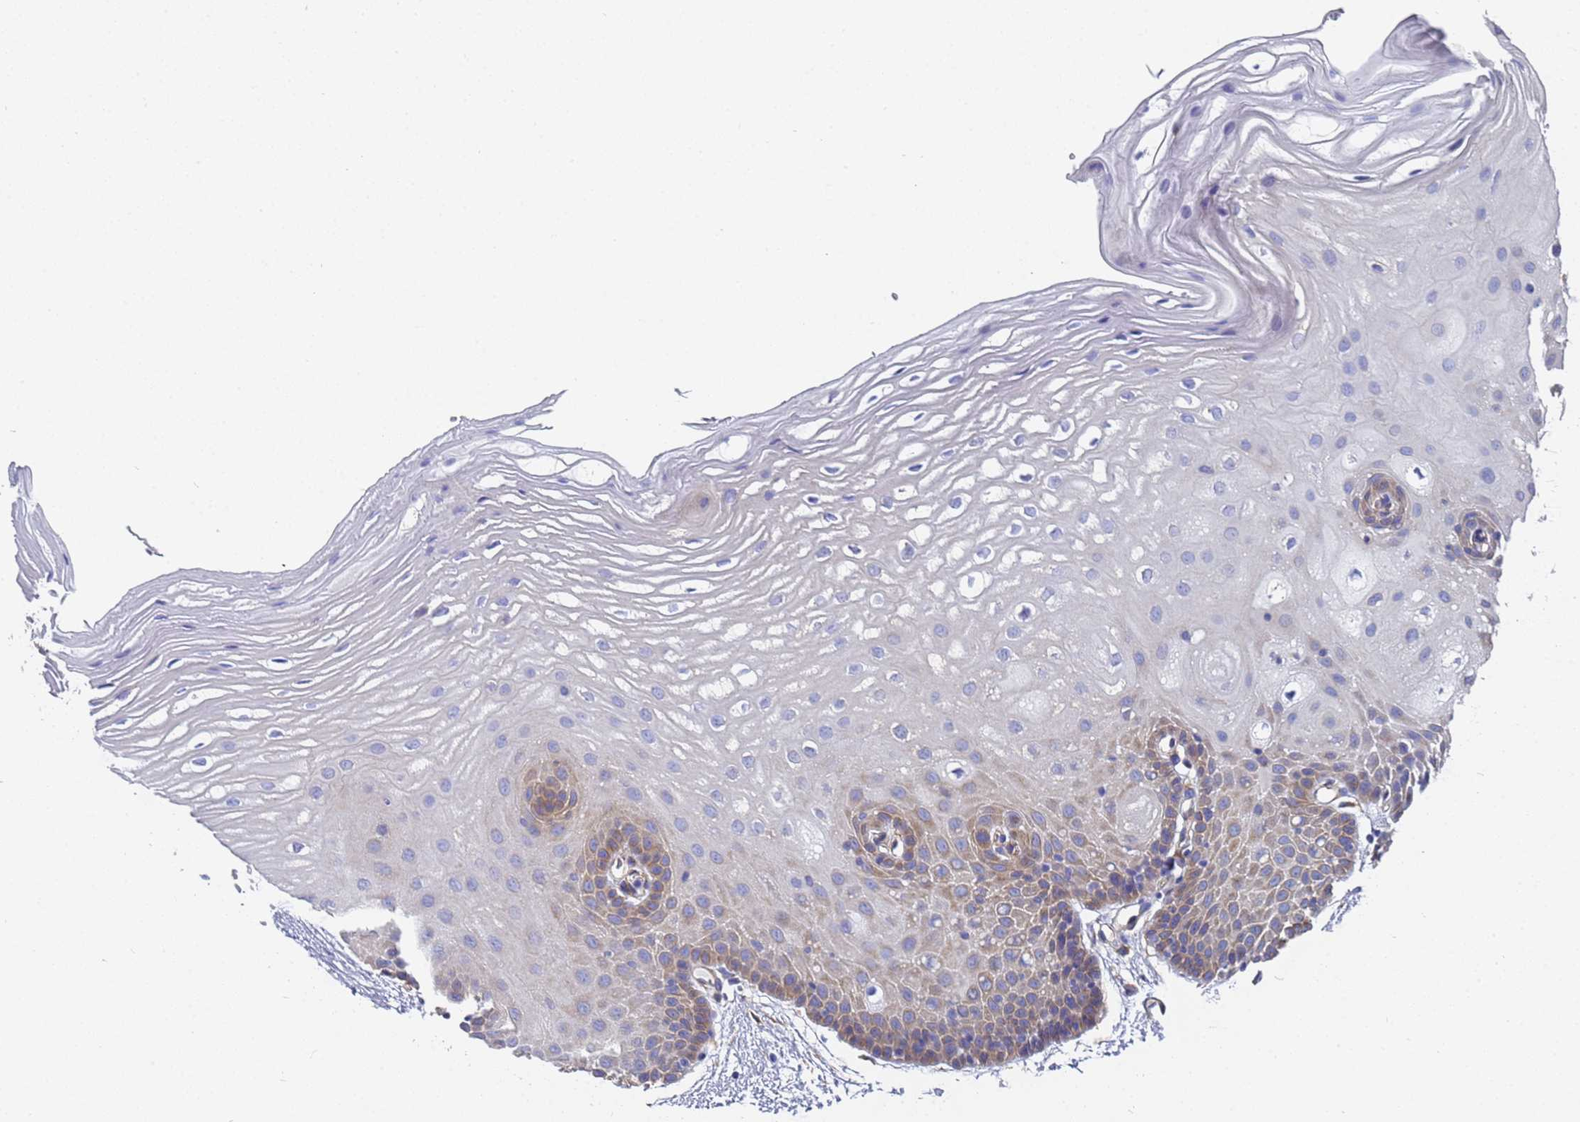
{"staining": {"intensity": "moderate", "quantity": "<25%", "location": "cytoplasmic/membranous"}, "tissue": "oral mucosa", "cell_type": "Squamous epithelial cells", "image_type": "normal", "snomed": [{"axis": "morphology", "description": "Normal tissue, NOS"}, {"axis": "topography", "description": "Oral tissue"}, {"axis": "topography", "description": "Tounge, NOS"}], "caption": "Human oral mucosa stained for a protein (brown) shows moderate cytoplasmic/membranous positive staining in approximately <25% of squamous epithelial cells.", "gene": "ENSG00000198211", "patient": {"sex": "female", "age": 73}}